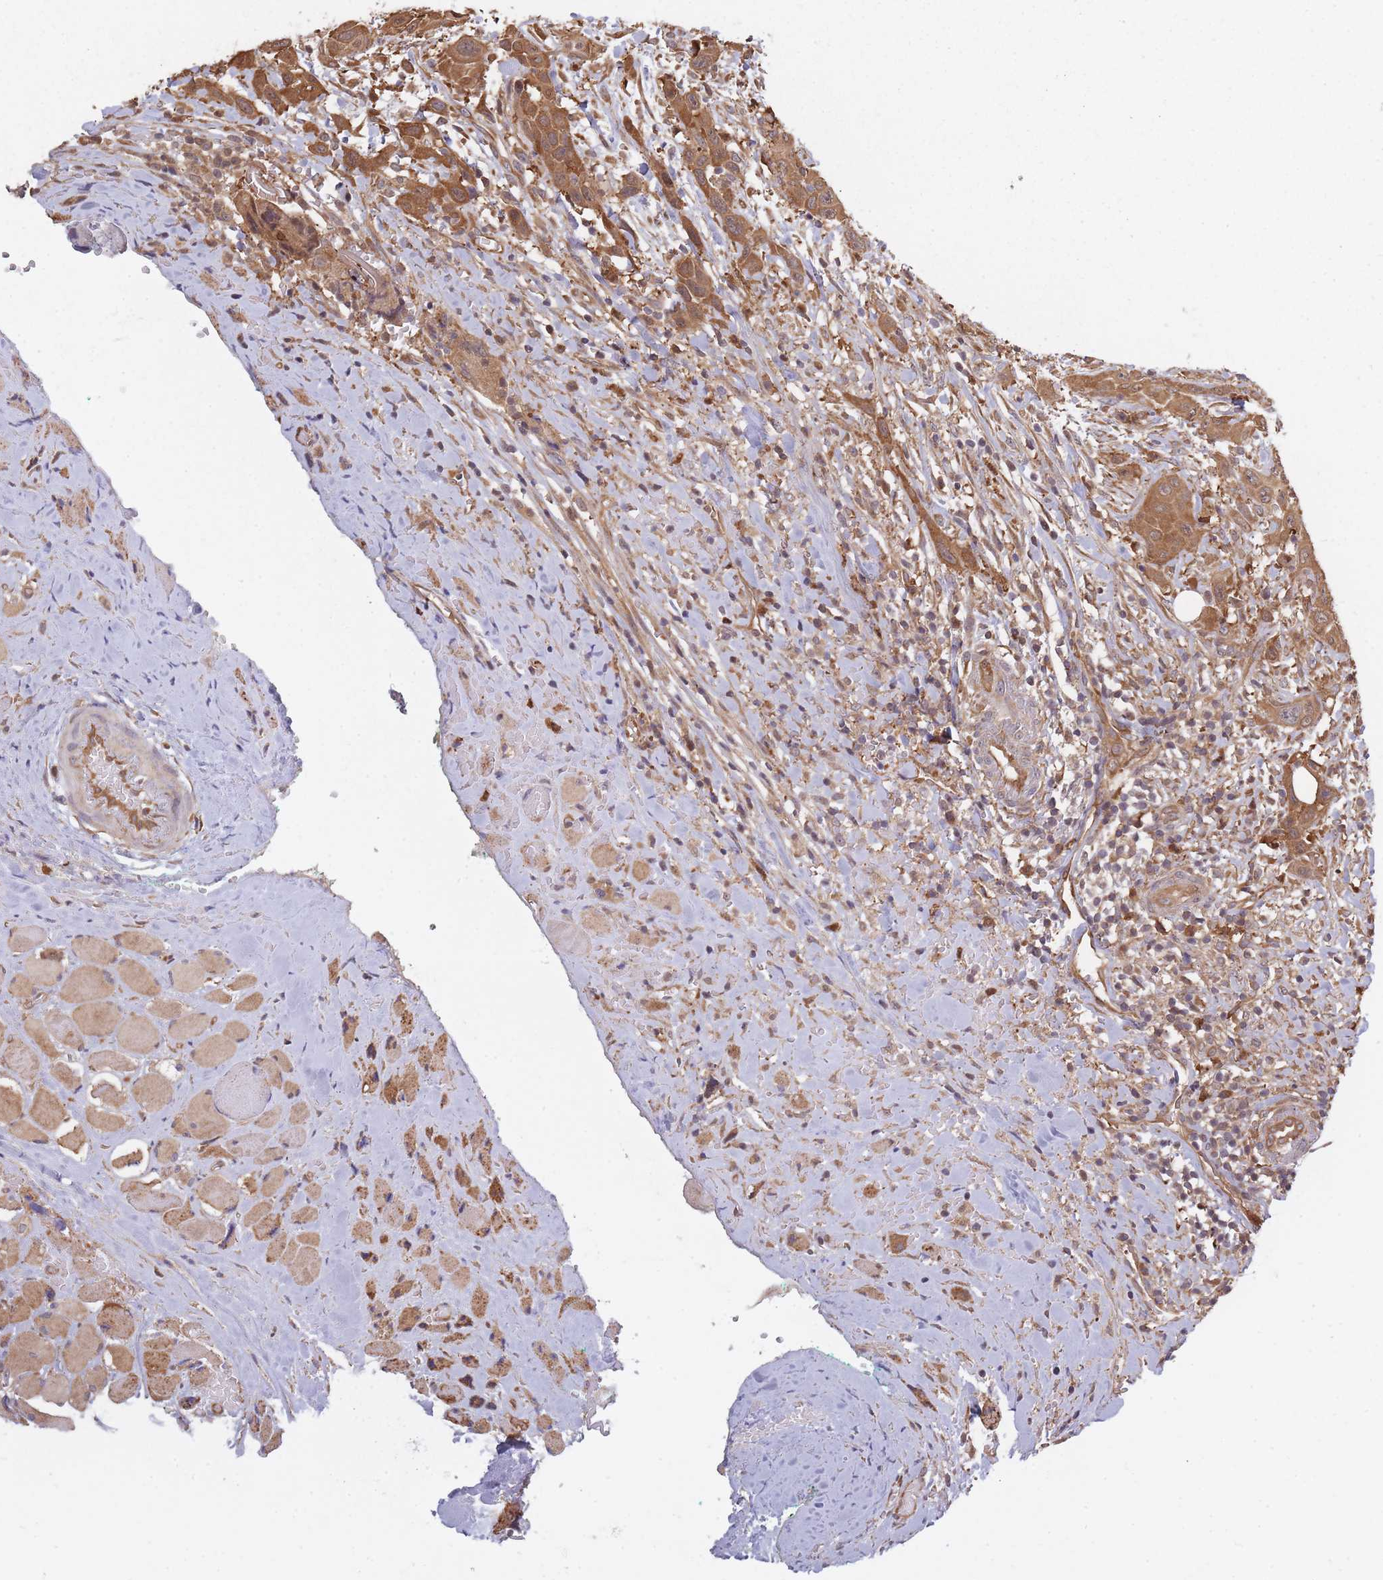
{"staining": {"intensity": "moderate", "quantity": ">75%", "location": "cytoplasmic/membranous"}, "tissue": "head and neck cancer", "cell_type": "Tumor cells", "image_type": "cancer", "snomed": [{"axis": "morphology", "description": "Squamous cell carcinoma, NOS"}, {"axis": "topography", "description": "Head-Neck"}], "caption": "High-magnification brightfield microscopy of squamous cell carcinoma (head and neck) stained with DAB (brown) and counterstained with hematoxylin (blue). tumor cells exhibit moderate cytoplasmic/membranous staining is seen in approximately>75% of cells. Using DAB (brown) and hematoxylin (blue) stains, captured at high magnification using brightfield microscopy.", "gene": "ARL13B", "patient": {"sex": "male", "age": 81}}